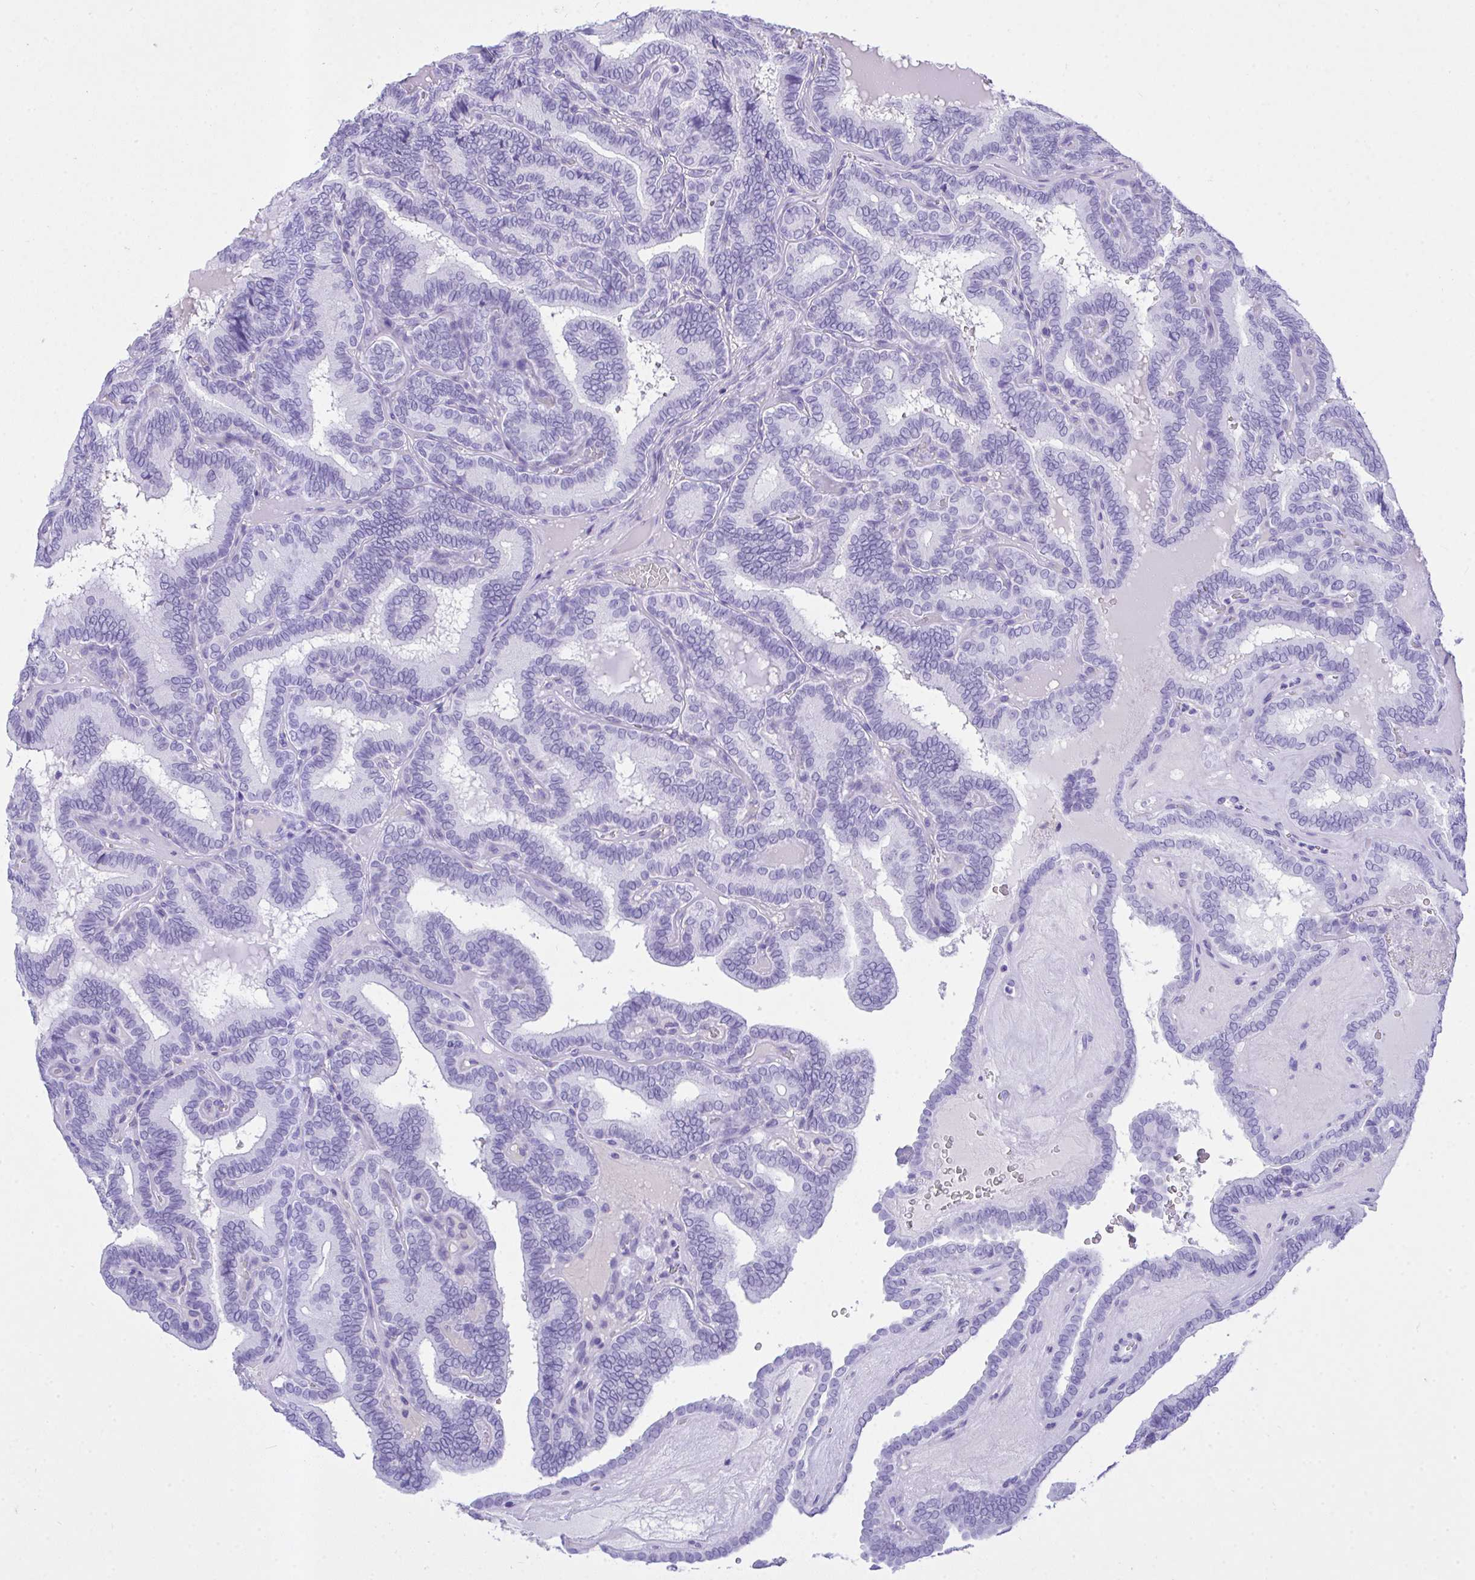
{"staining": {"intensity": "negative", "quantity": "none", "location": "none"}, "tissue": "thyroid cancer", "cell_type": "Tumor cells", "image_type": "cancer", "snomed": [{"axis": "morphology", "description": "Papillary adenocarcinoma, NOS"}, {"axis": "topography", "description": "Thyroid gland"}], "caption": "Image shows no protein positivity in tumor cells of thyroid cancer (papillary adenocarcinoma) tissue.", "gene": "AKR1D1", "patient": {"sex": "female", "age": 21}}